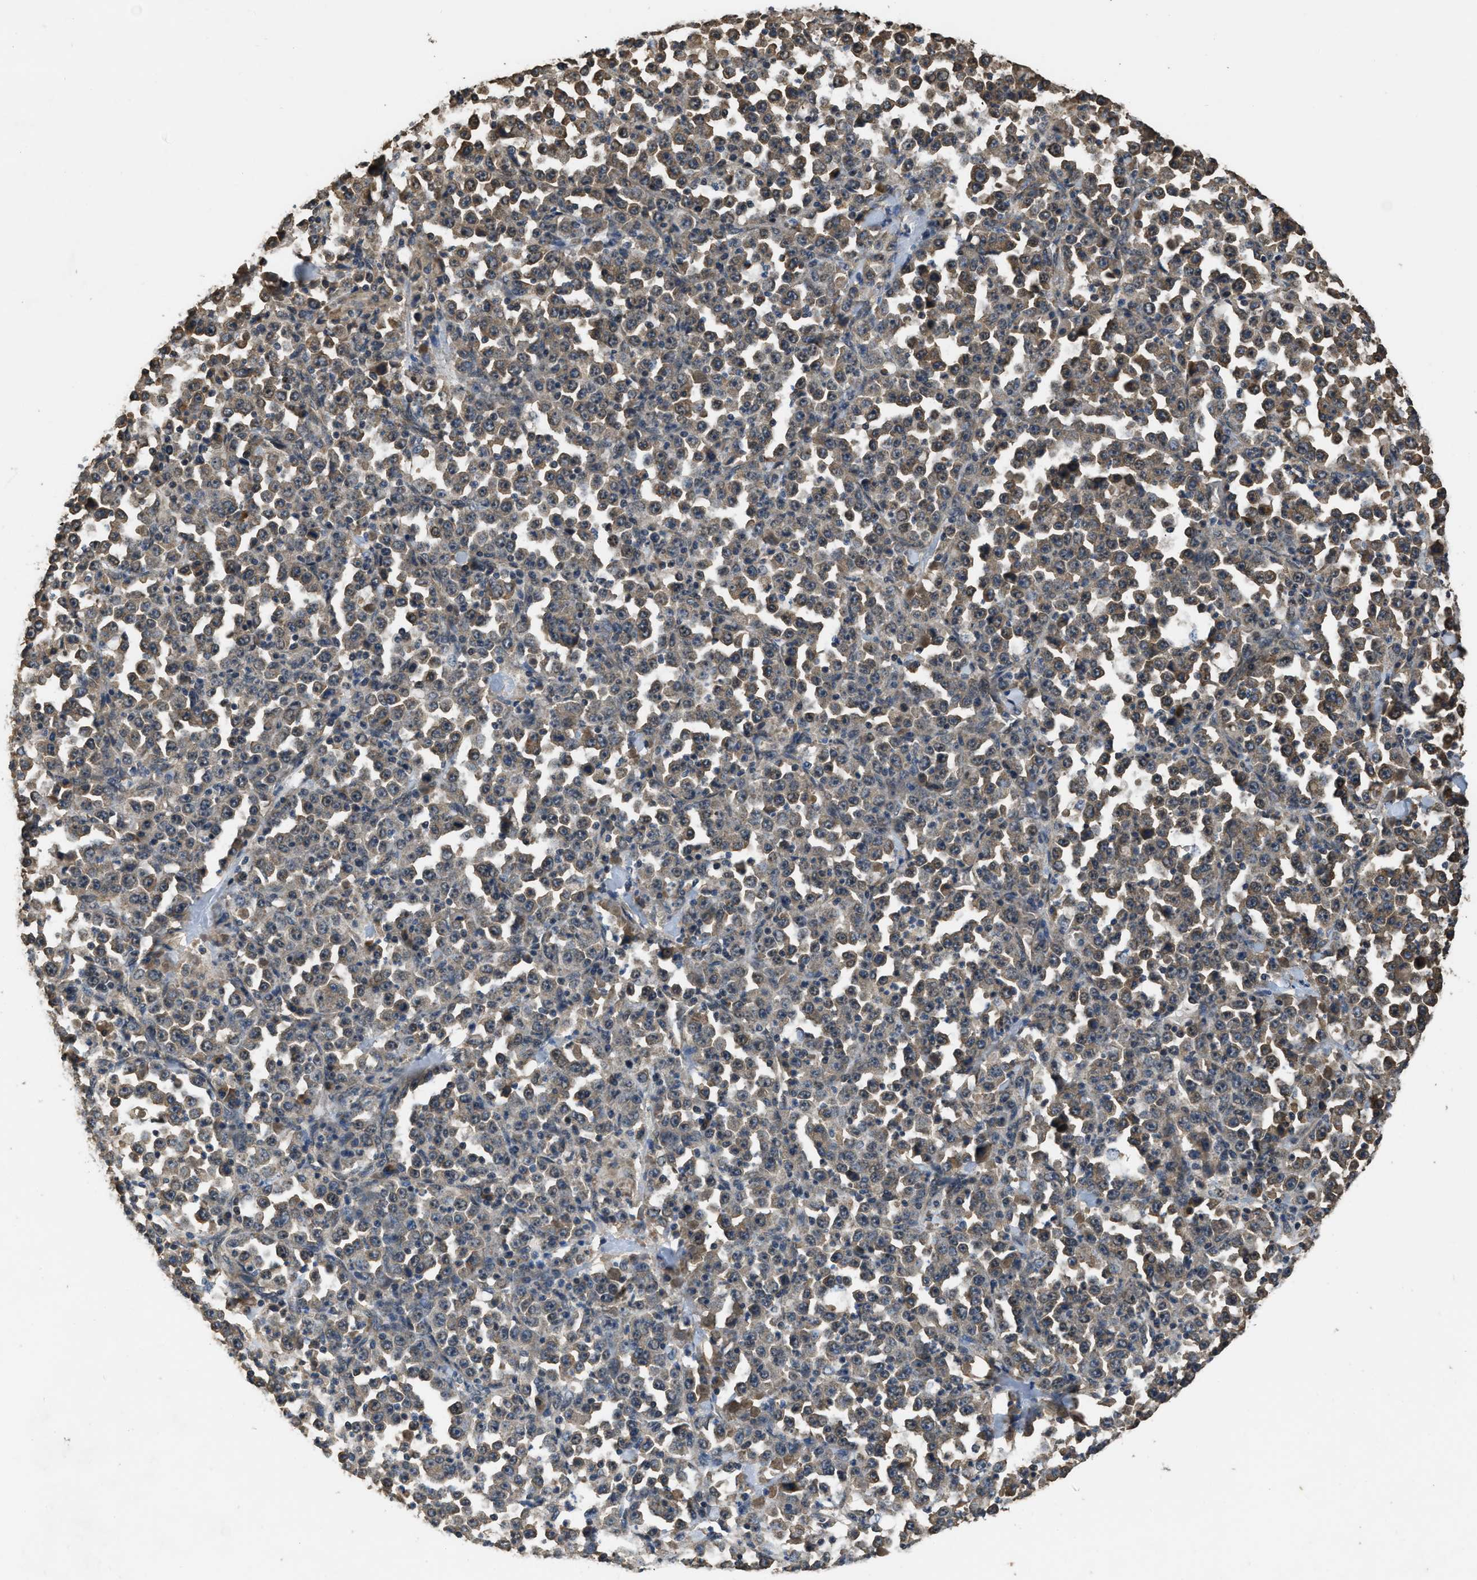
{"staining": {"intensity": "moderate", "quantity": "25%-75%", "location": "cytoplasmic/membranous"}, "tissue": "stomach cancer", "cell_type": "Tumor cells", "image_type": "cancer", "snomed": [{"axis": "morphology", "description": "Normal tissue, NOS"}, {"axis": "morphology", "description": "Adenocarcinoma, NOS"}, {"axis": "topography", "description": "Stomach, upper"}, {"axis": "topography", "description": "Stomach"}], "caption": "The image displays staining of stomach cancer, revealing moderate cytoplasmic/membranous protein expression (brown color) within tumor cells.", "gene": "DENND6B", "patient": {"sex": "male", "age": 59}}